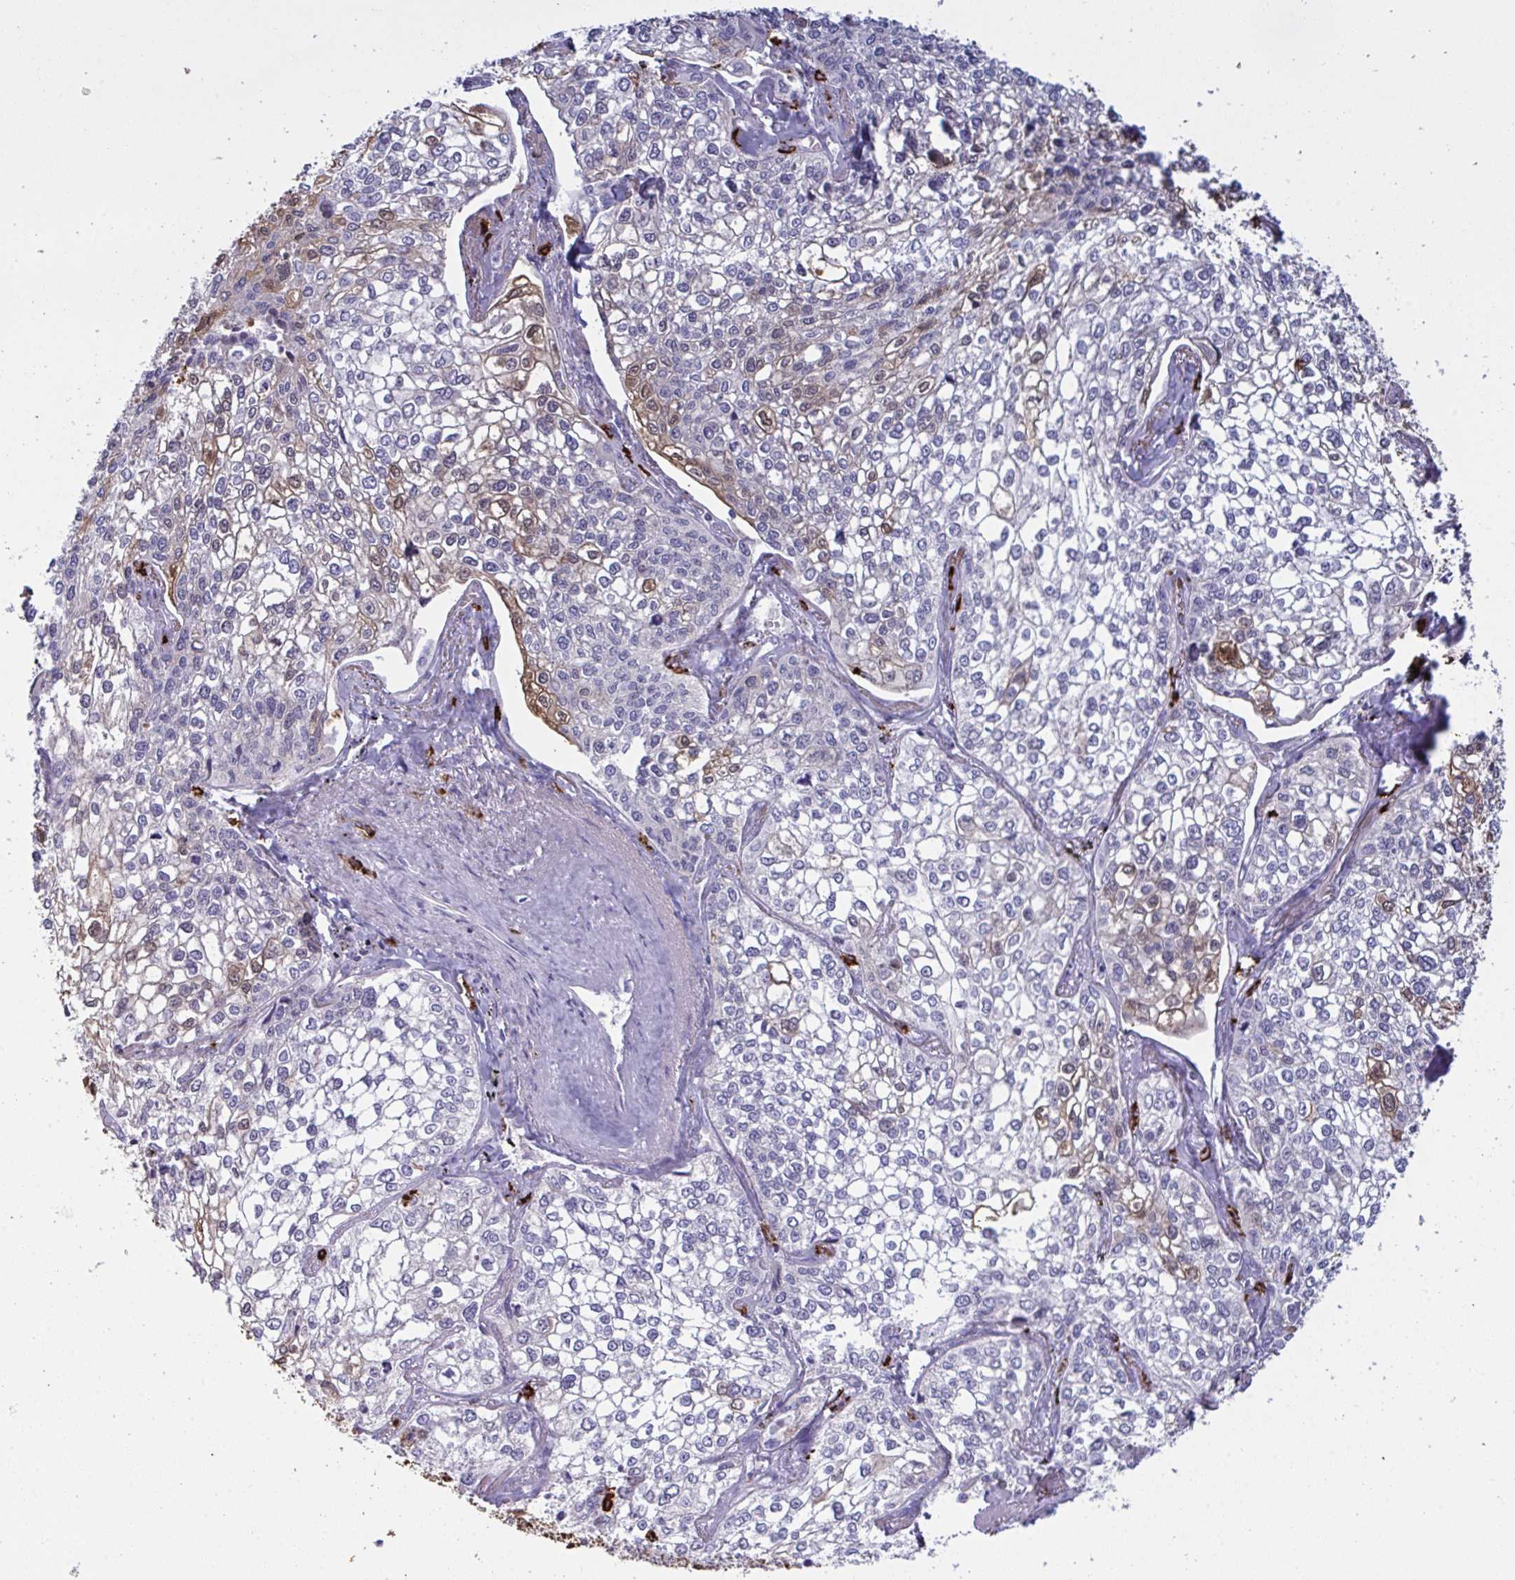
{"staining": {"intensity": "negative", "quantity": "none", "location": "none"}, "tissue": "lung cancer", "cell_type": "Tumor cells", "image_type": "cancer", "snomed": [{"axis": "morphology", "description": "Squamous cell carcinoma, NOS"}, {"axis": "topography", "description": "Lung"}], "caption": "There is no significant staining in tumor cells of lung cancer.", "gene": "ZNF684", "patient": {"sex": "male", "age": 74}}